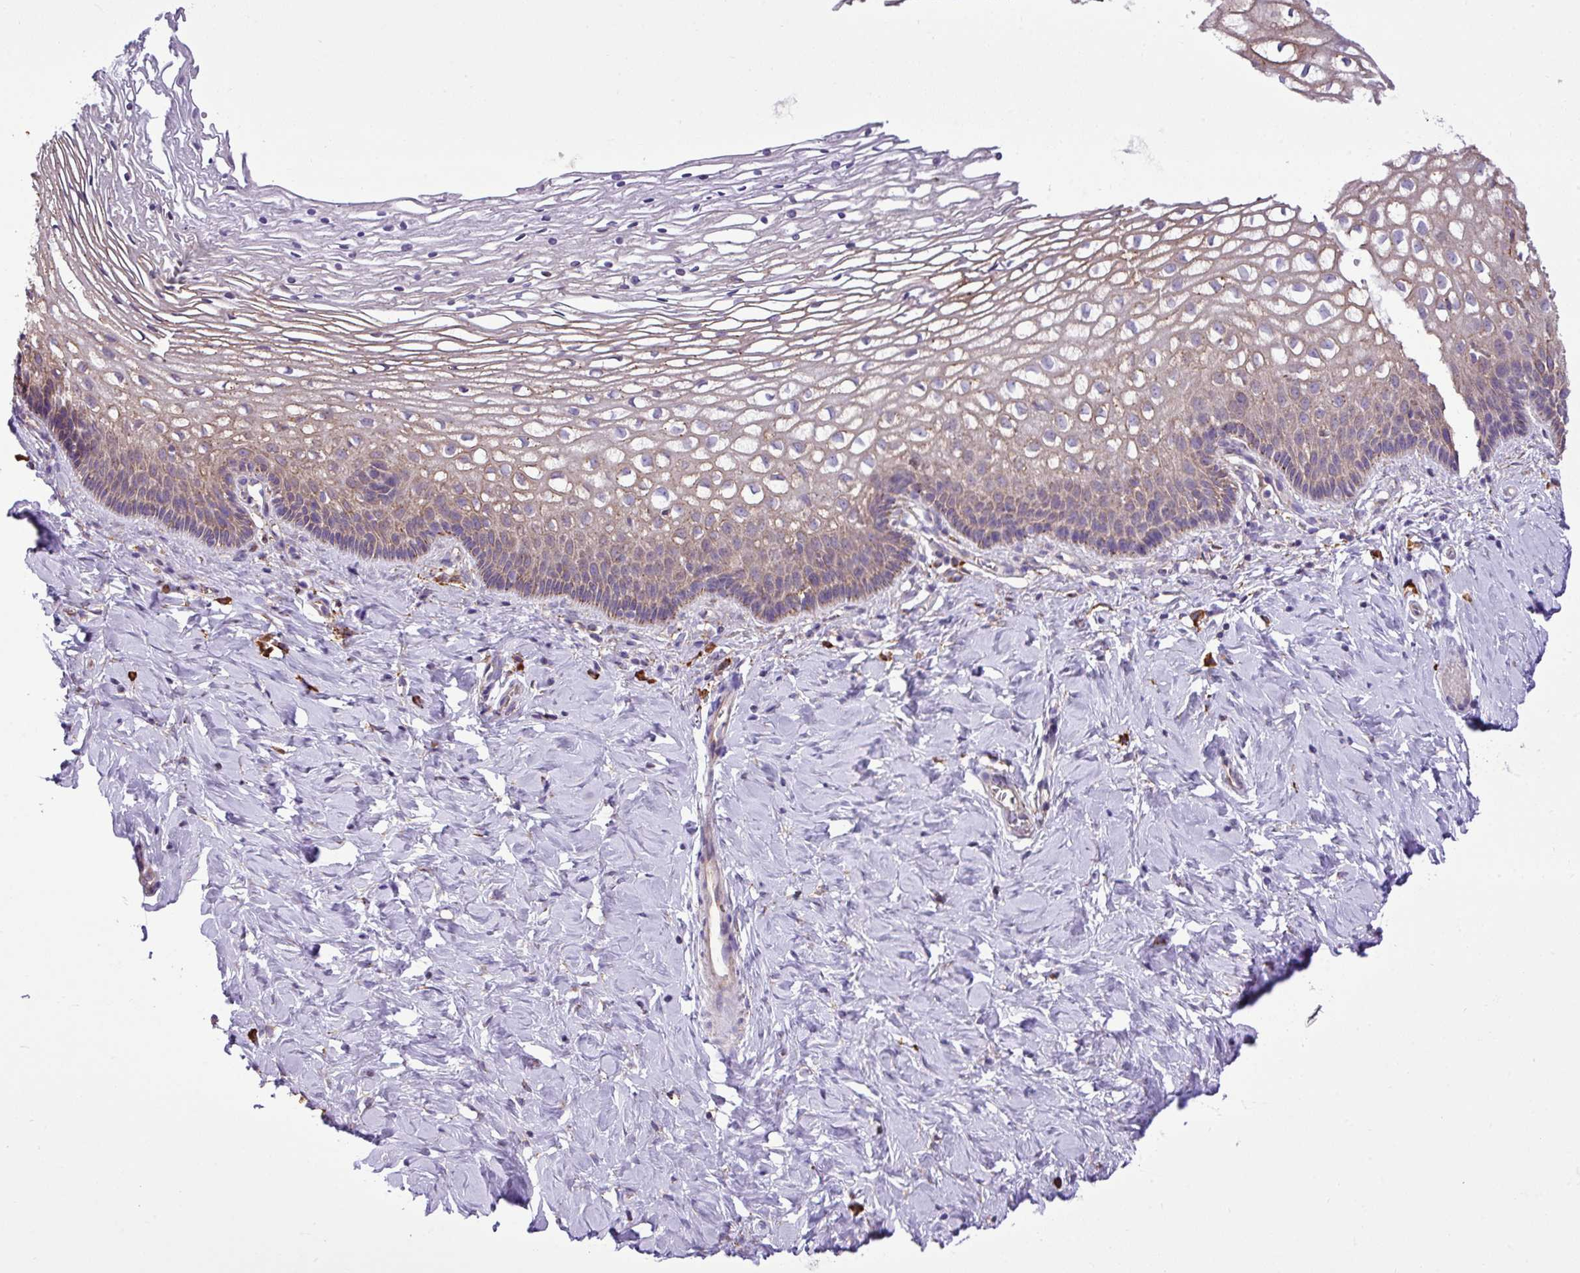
{"staining": {"intensity": "moderate", "quantity": ">75%", "location": "cytoplasmic/membranous"}, "tissue": "cervix", "cell_type": "Glandular cells", "image_type": "normal", "snomed": [{"axis": "morphology", "description": "Normal tissue, NOS"}, {"axis": "topography", "description": "Cervix"}], "caption": "Immunohistochemical staining of normal human cervix exhibits >75% levels of moderate cytoplasmic/membranous protein staining in approximately >75% of glandular cells. The staining was performed using DAB, with brown indicating positive protein expression. Nuclei are stained blue with hematoxylin.", "gene": "ZSCAN5A", "patient": {"sex": "female", "age": 36}}